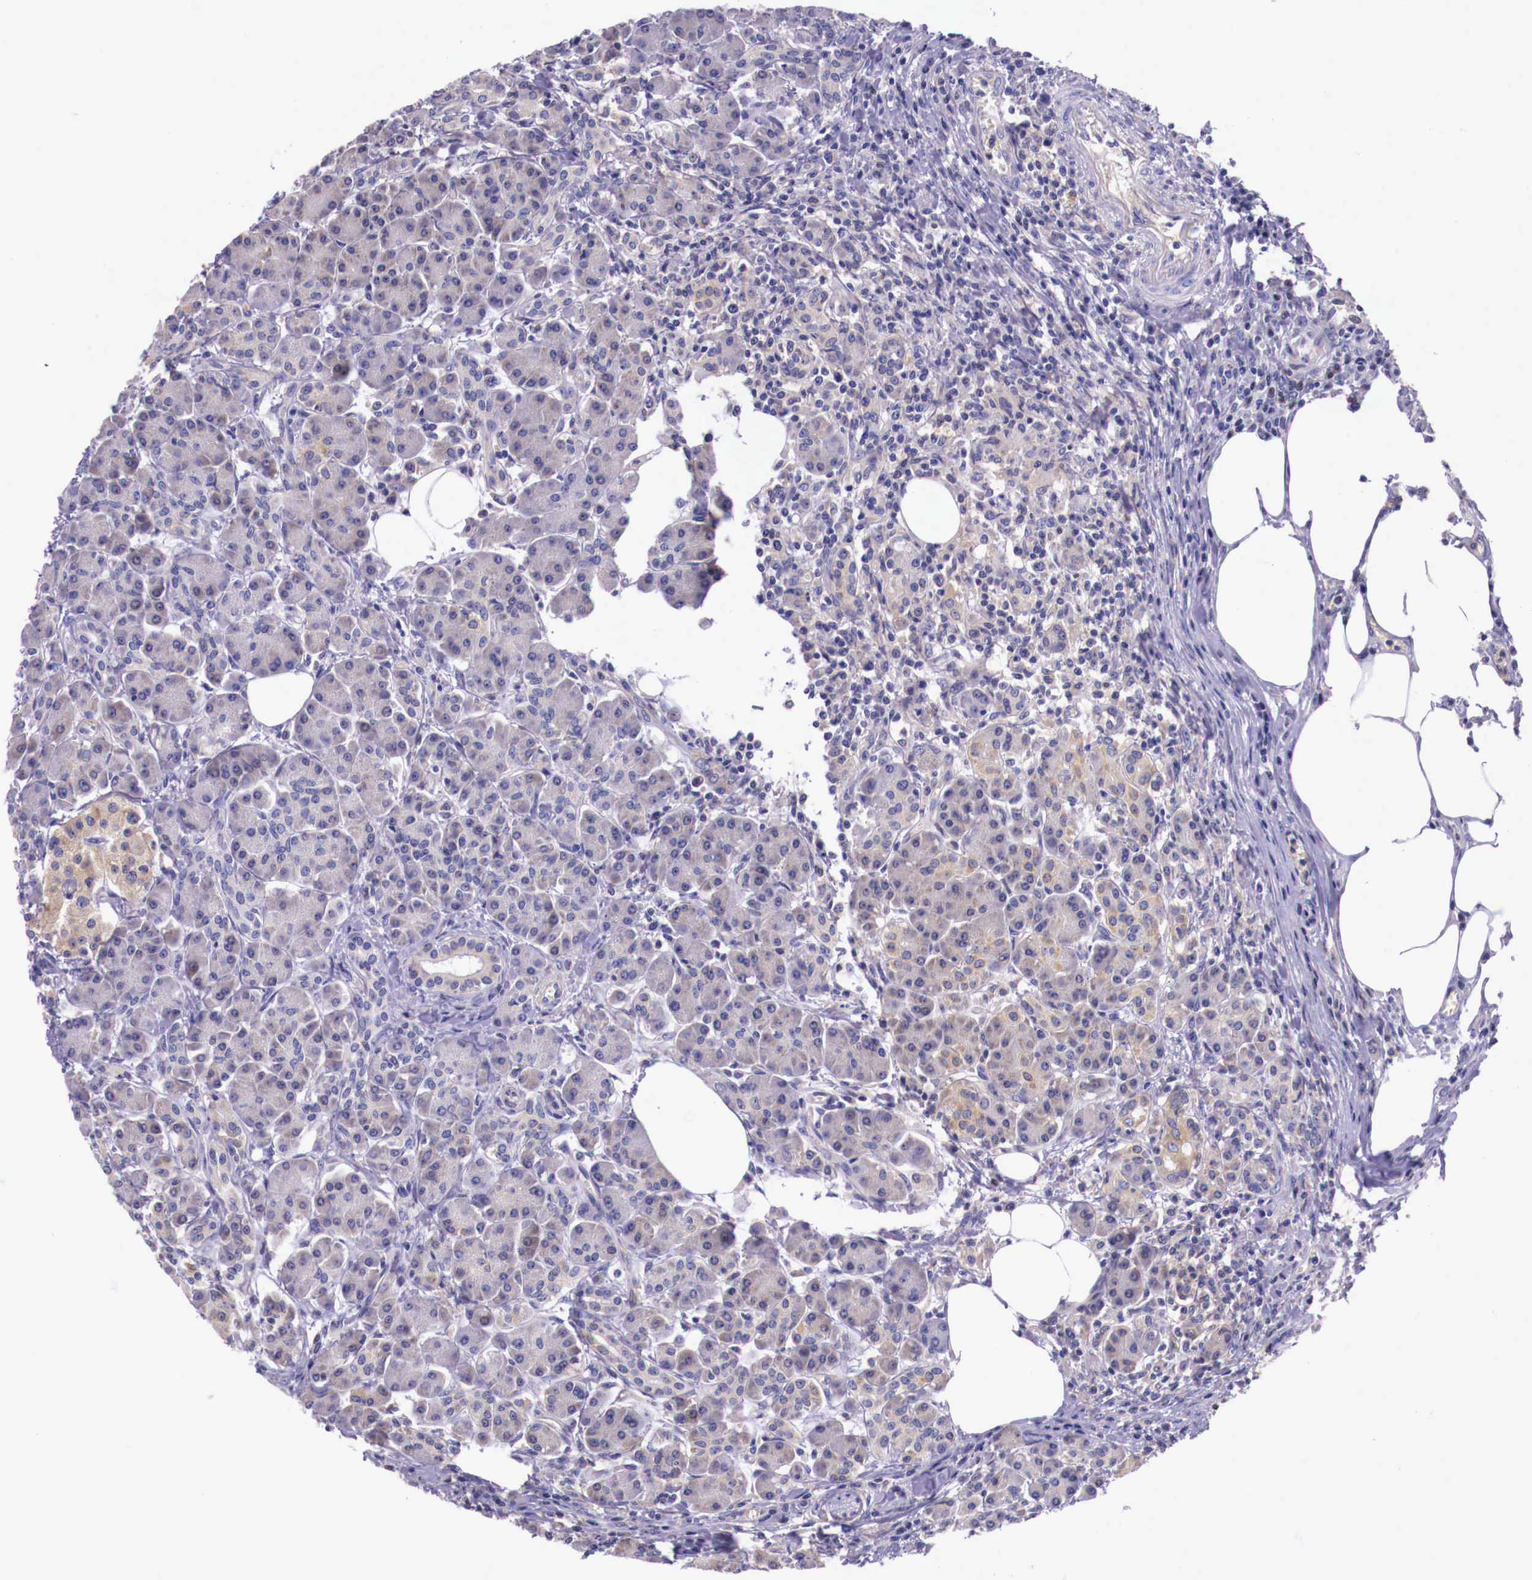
{"staining": {"intensity": "weak", "quantity": "25%-75%", "location": "cytoplasmic/membranous"}, "tissue": "pancreas", "cell_type": "Exocrine glandular cells", "image_type": "normal", "snomed": [{"axis": "morphology", "description": "Normal tissue, NOS"}, {"axis": "topography", "description": "Pancreas"}], "caption": "Approximately 25%-75% of exocrine glandular cells in benign human pancreas exhibit weak cytoplasmic/membranous protein expression as visualized by brown immunohistochemical staining.", "gene": "GRIPAP1", "patient": {"sex": "female", "age": 73}}